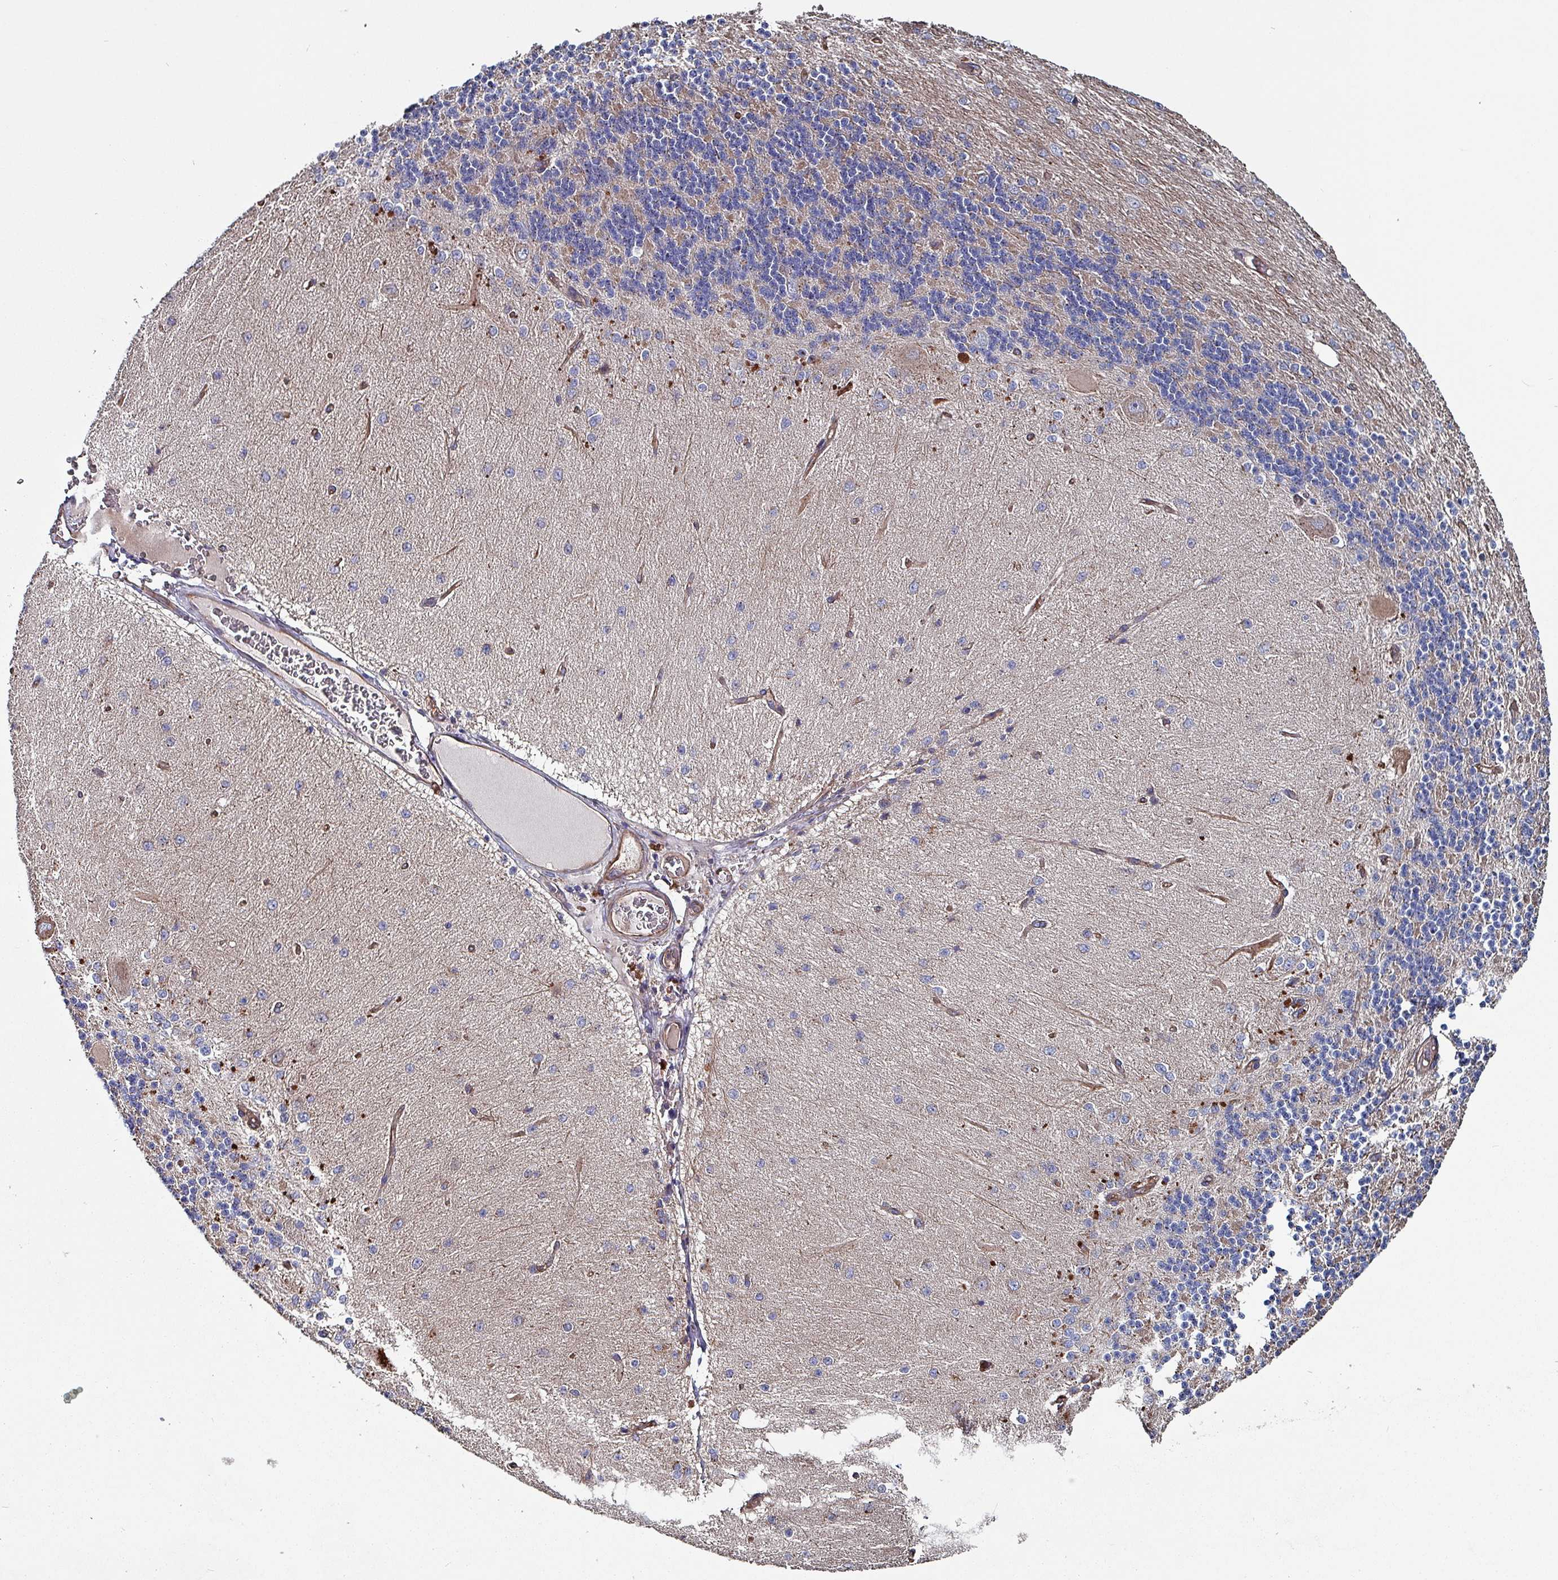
{"staining": {"intensity": "negative", "quantity": "none", "location": "none"}, "tissue": "cerebellum", "cell_type": "Cells in granular layer", "image_type": "normal", "snomed": [{"axis": "morphology", "description": "Normal tissue, NOS"}, {"axis": "topography", "description": "Cerebellum"}], "caption": "This is an immunohistochemistry histopathology image of benign human cerebellum. There is no positivity in cells in granular layer.", "gene": "ANO10", "patient": {"sex": "female", "age": 29}}